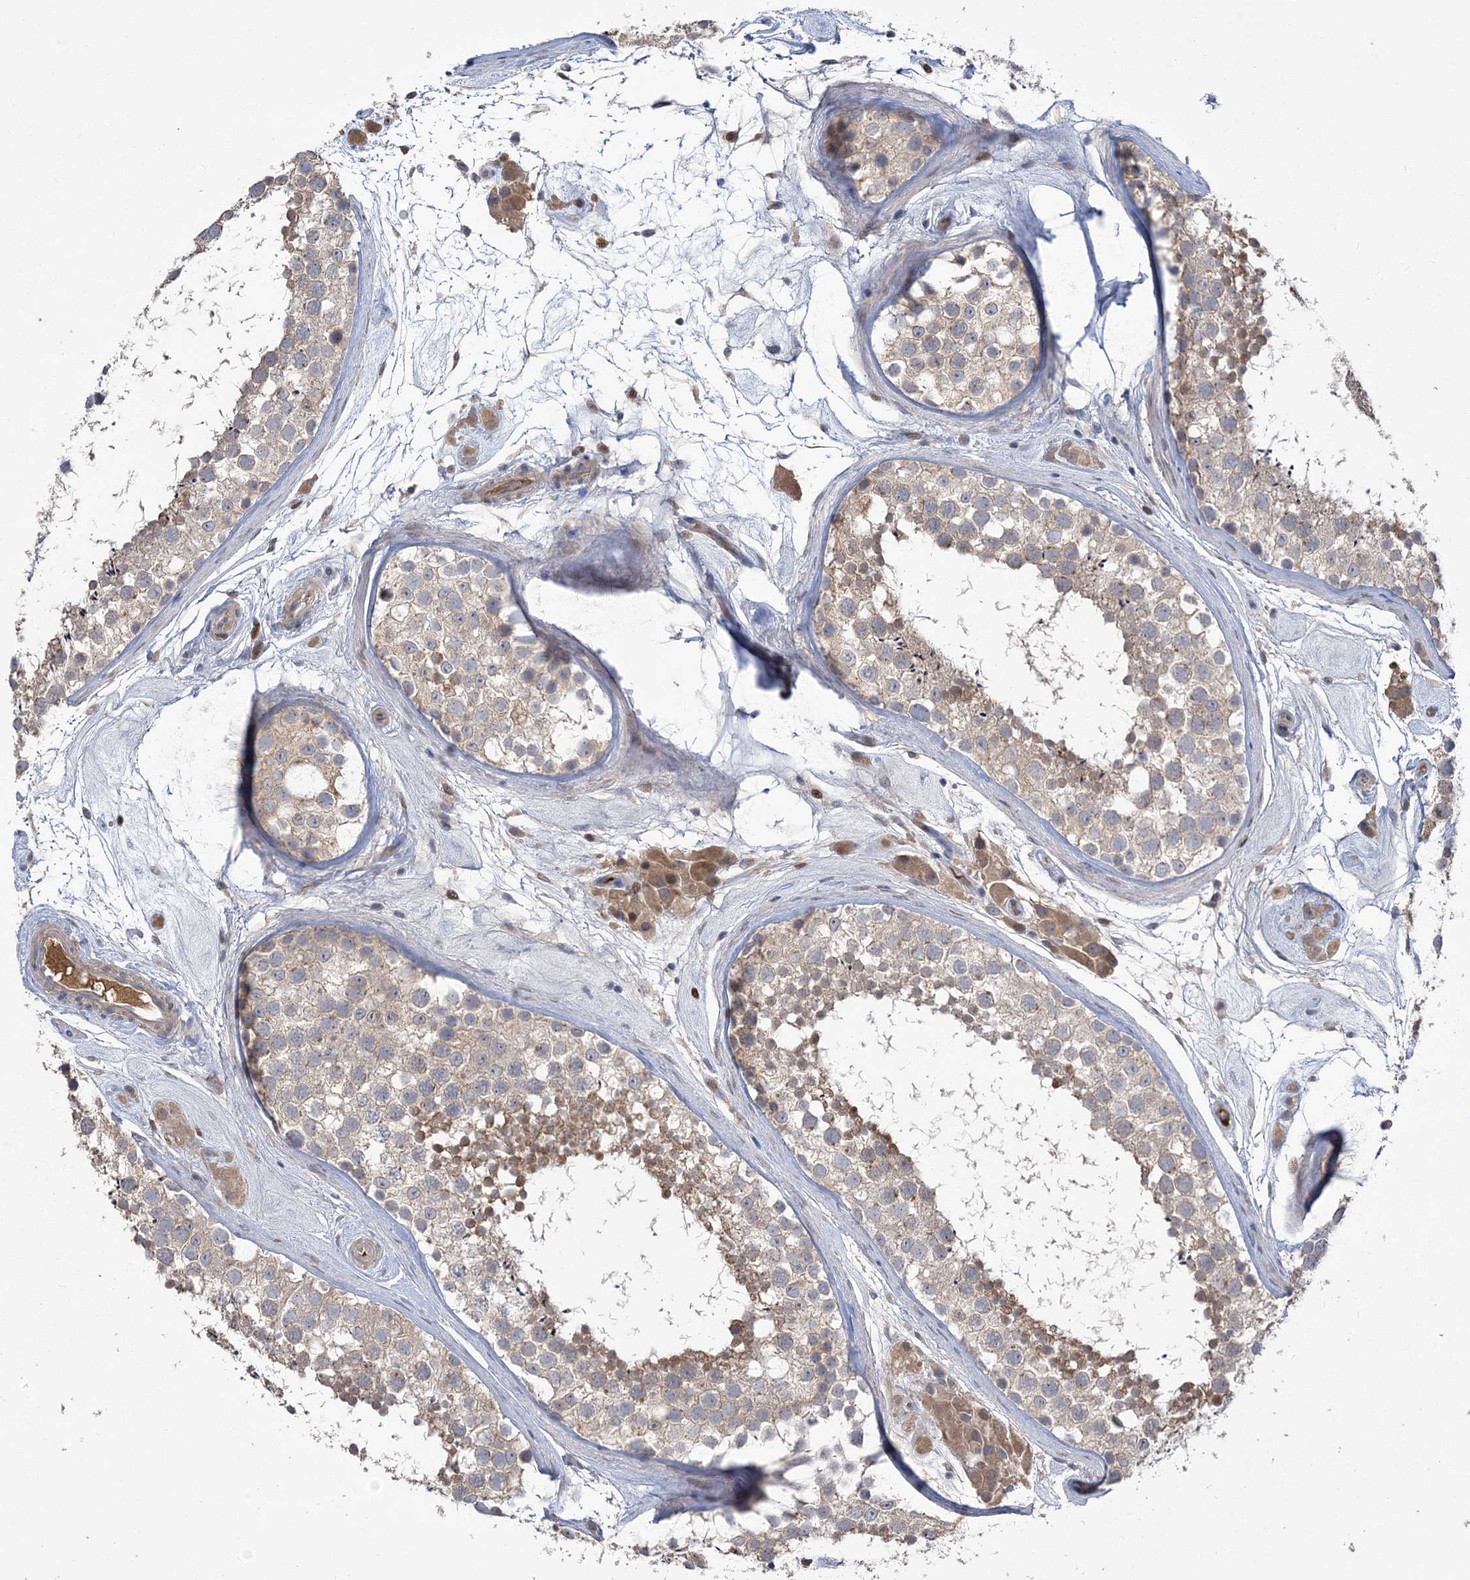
{"staining": {"intensity": "moderate", "quantity": "25%-75%", "location": "cytoplasmic/membranous"}, "tissue": "testis", "cell_type": "Cells in seminiferous ducts", "image_type": "normal", "snomed": [{"axis": "morphology", "description": "Normal tissue, NOS"}, {"axis": "topography", "description": "Testis"}], "caption": "Protein analysis of benign testis exhibits moderate cytoplasmic/membranous expression in about 25%-75% of cells in seminiferous ducts.", "gene": "WBP1L", "patient": {"sex": "male", "age": 46}}